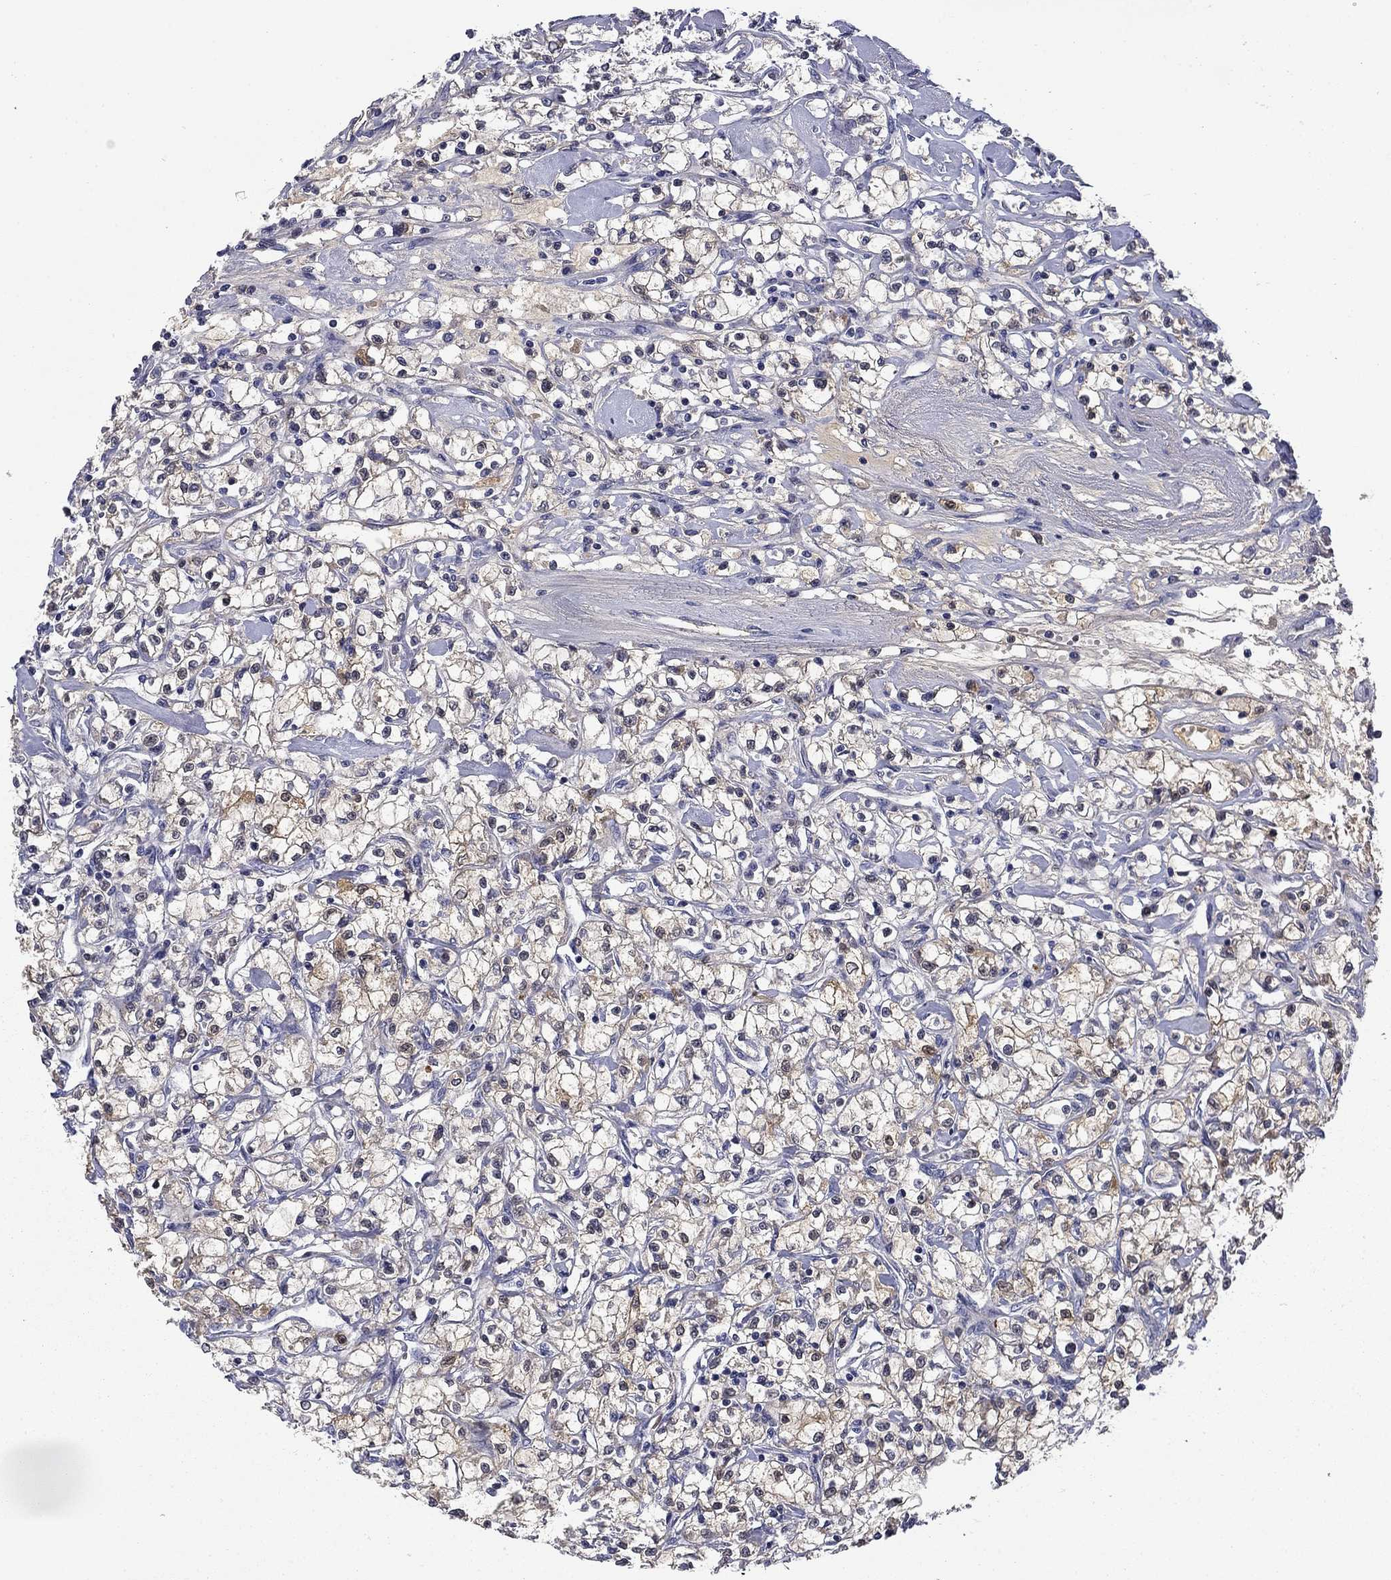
{"staining": {"intensity": "weak", "quantity": "25%-75%", "location": "cytoplasmic/membranous"}, "tissue": "renal cancer", "cell_type": "Tumor cells", "image_type": "cancer", "snomed": [{"axis": "morphology", "description": "Adenocarcinoma, NOS"}, {"axis": "topography", "description": "Kidney"}], "caption": "Adenocarcinoma (renal) stained for a protein (brown) shows weak cytoplasmic/membranous positive positivity in approximately 25%-75% of tumor cells.", "gene": "DDTL", "patient": {"sex": "female", "age": 59}}